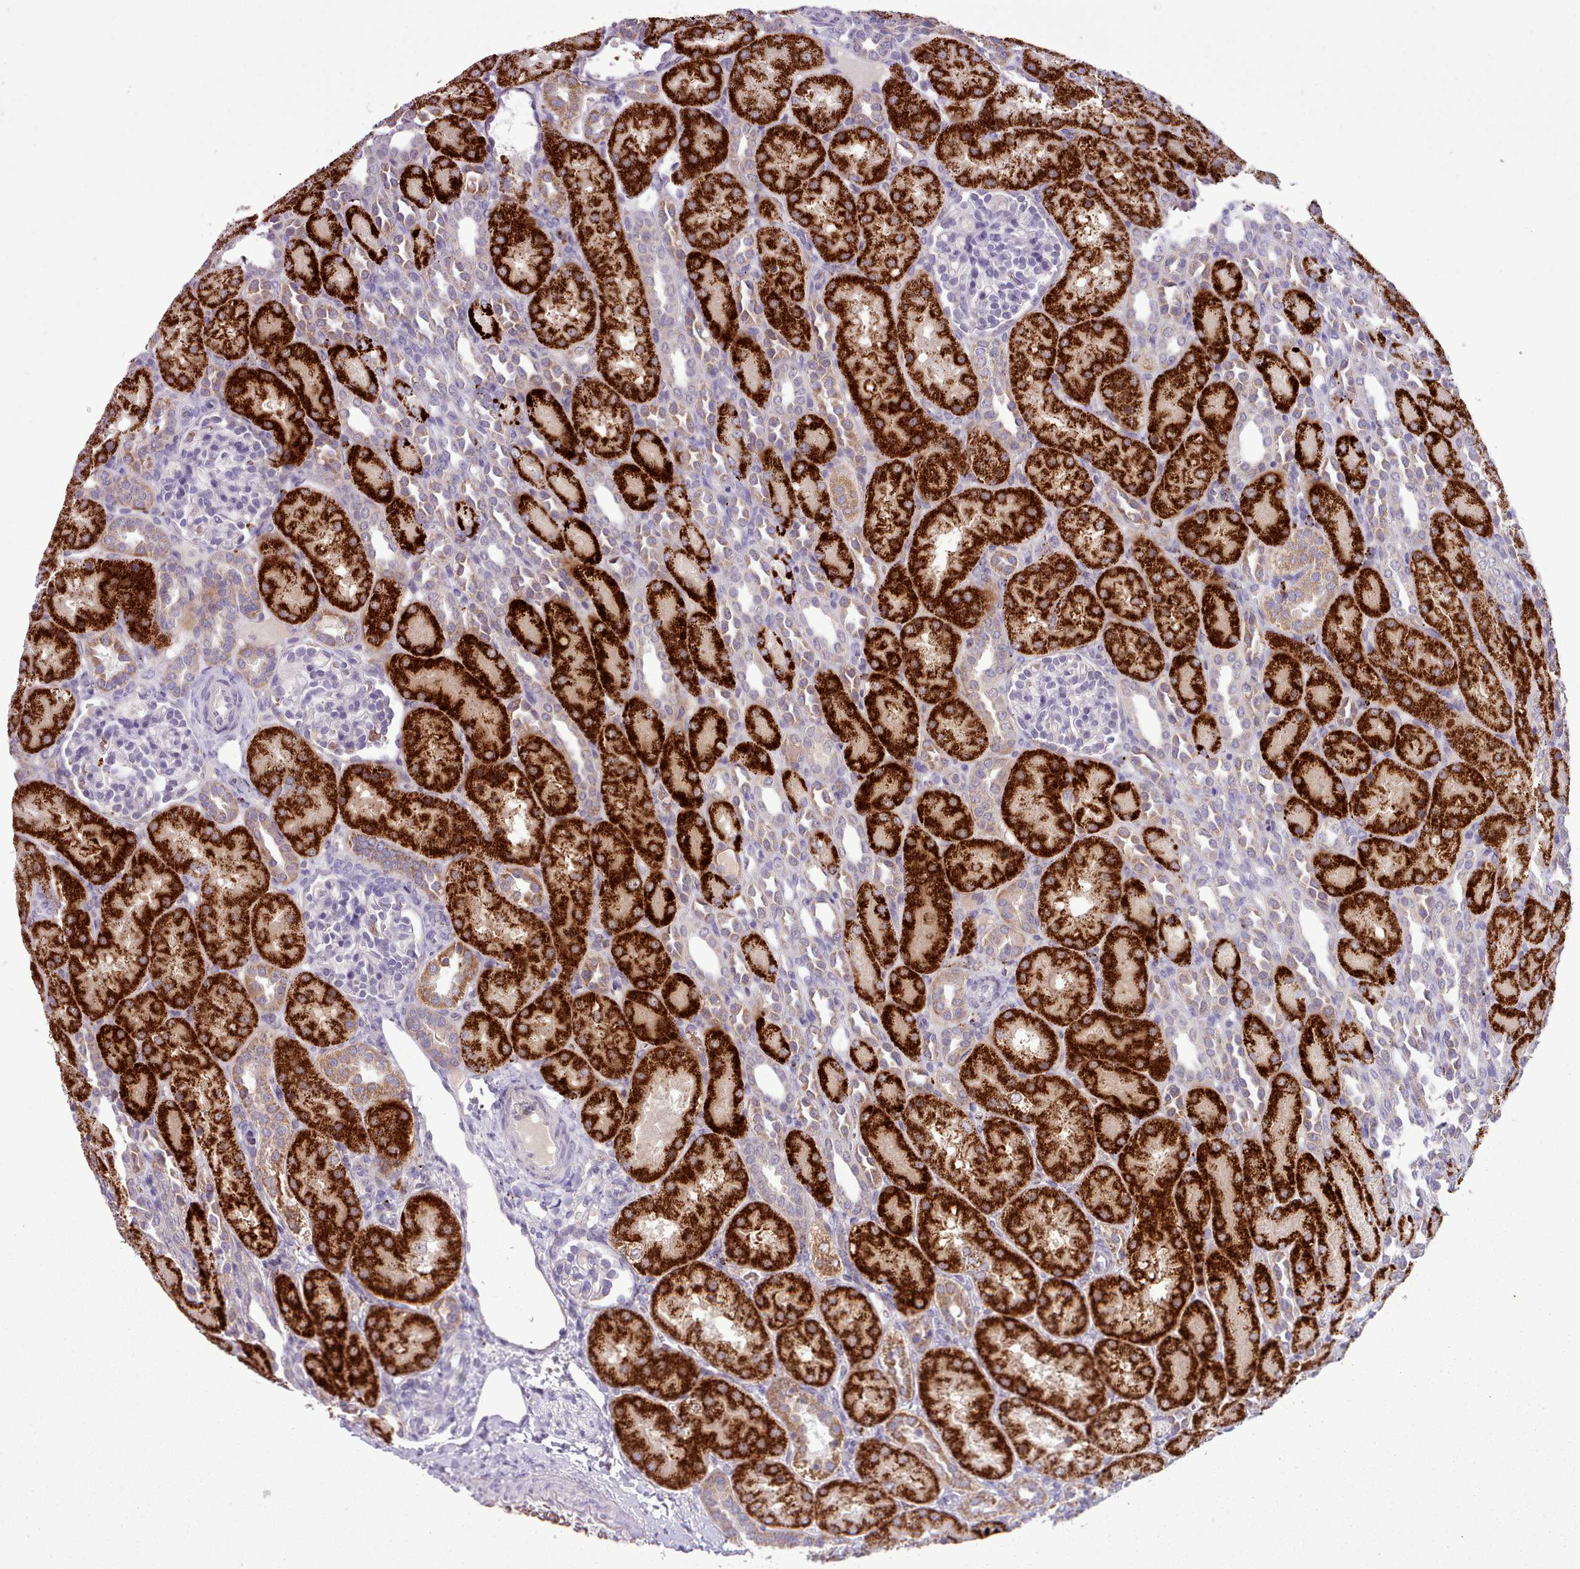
{"staining": {"intensity": "negative", "quantity": "none", "location": "none"}, "tissue": "kidney", "cell_type": "Cells in glomeruli", "image_type": "normal", "snomed": [{"axis": "morphology", "description": "Normal tissue, NOS"}, {"axis": "topography", "description": "Kidney"}], "caption": "A micrograph of human kidney is negative for staining in cells in glomeruli. (DAB IHC, high magnification).", "gene": "AK4P3", "patient": {"sex": "male", "age": 1}}